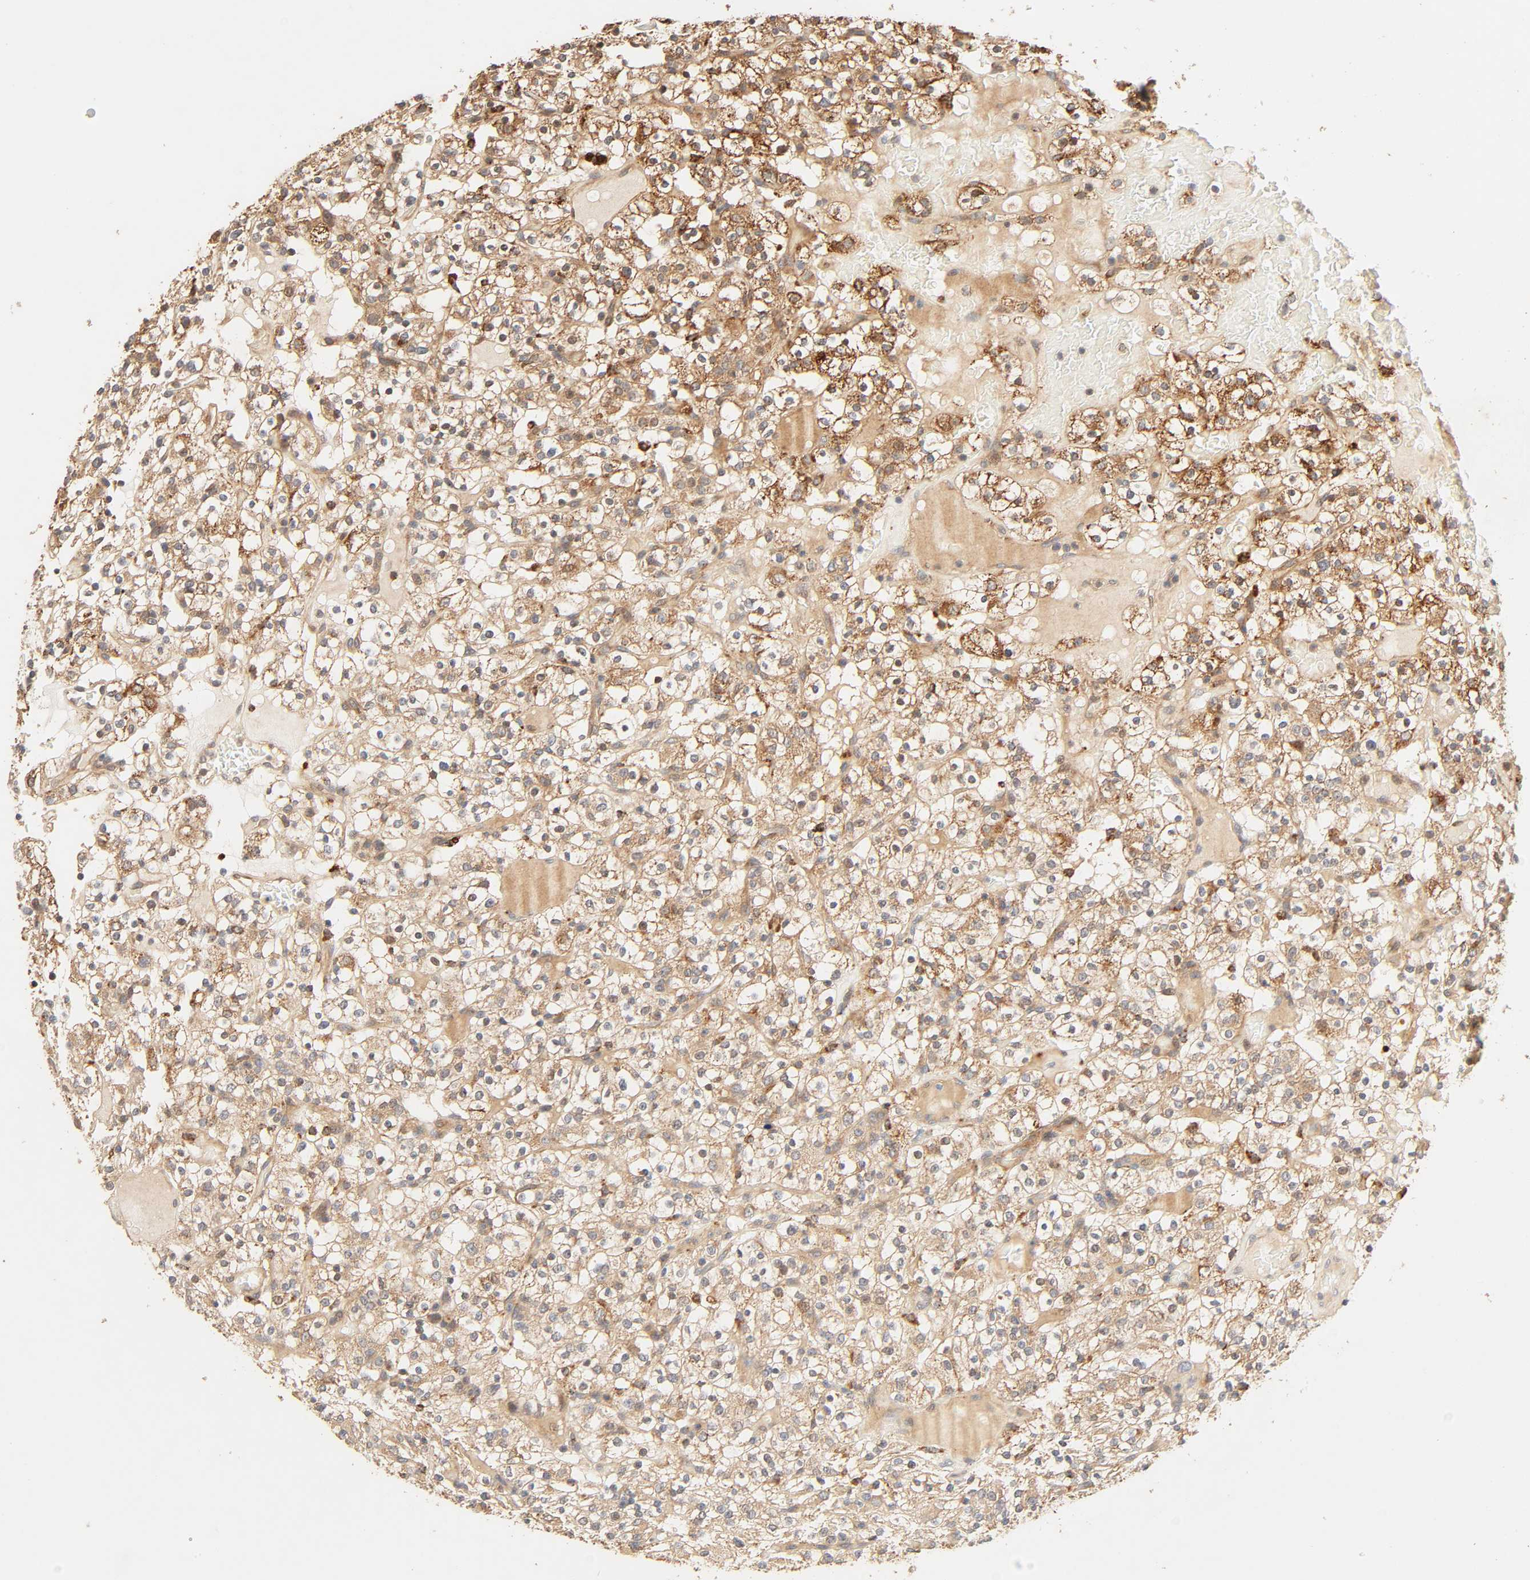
{"staining": {"intensity": "strong", "quantity": ">75%", "location": "cytoplasmic/membranous"}, "tissue": "renal cancer", "cell_type": "Tumor cells", "image_type": "cancer", "snomed": [{"axis": "morphology", "description": "Normal tissue, NOS"}, {"axis": "morphology", "description": "Adenocarcinoma, NOS"}, {"axis": "topography", "description": "Kidney"}], "caption": "Immunohistochemical staining of adenocarcinoma (renal) reveals high levels of strong cytoplasmic/membranous positivity in approximately >75% of tumor cells.", "gene": "MAPK6", "patient": {"sex": "female", "age": 72}}